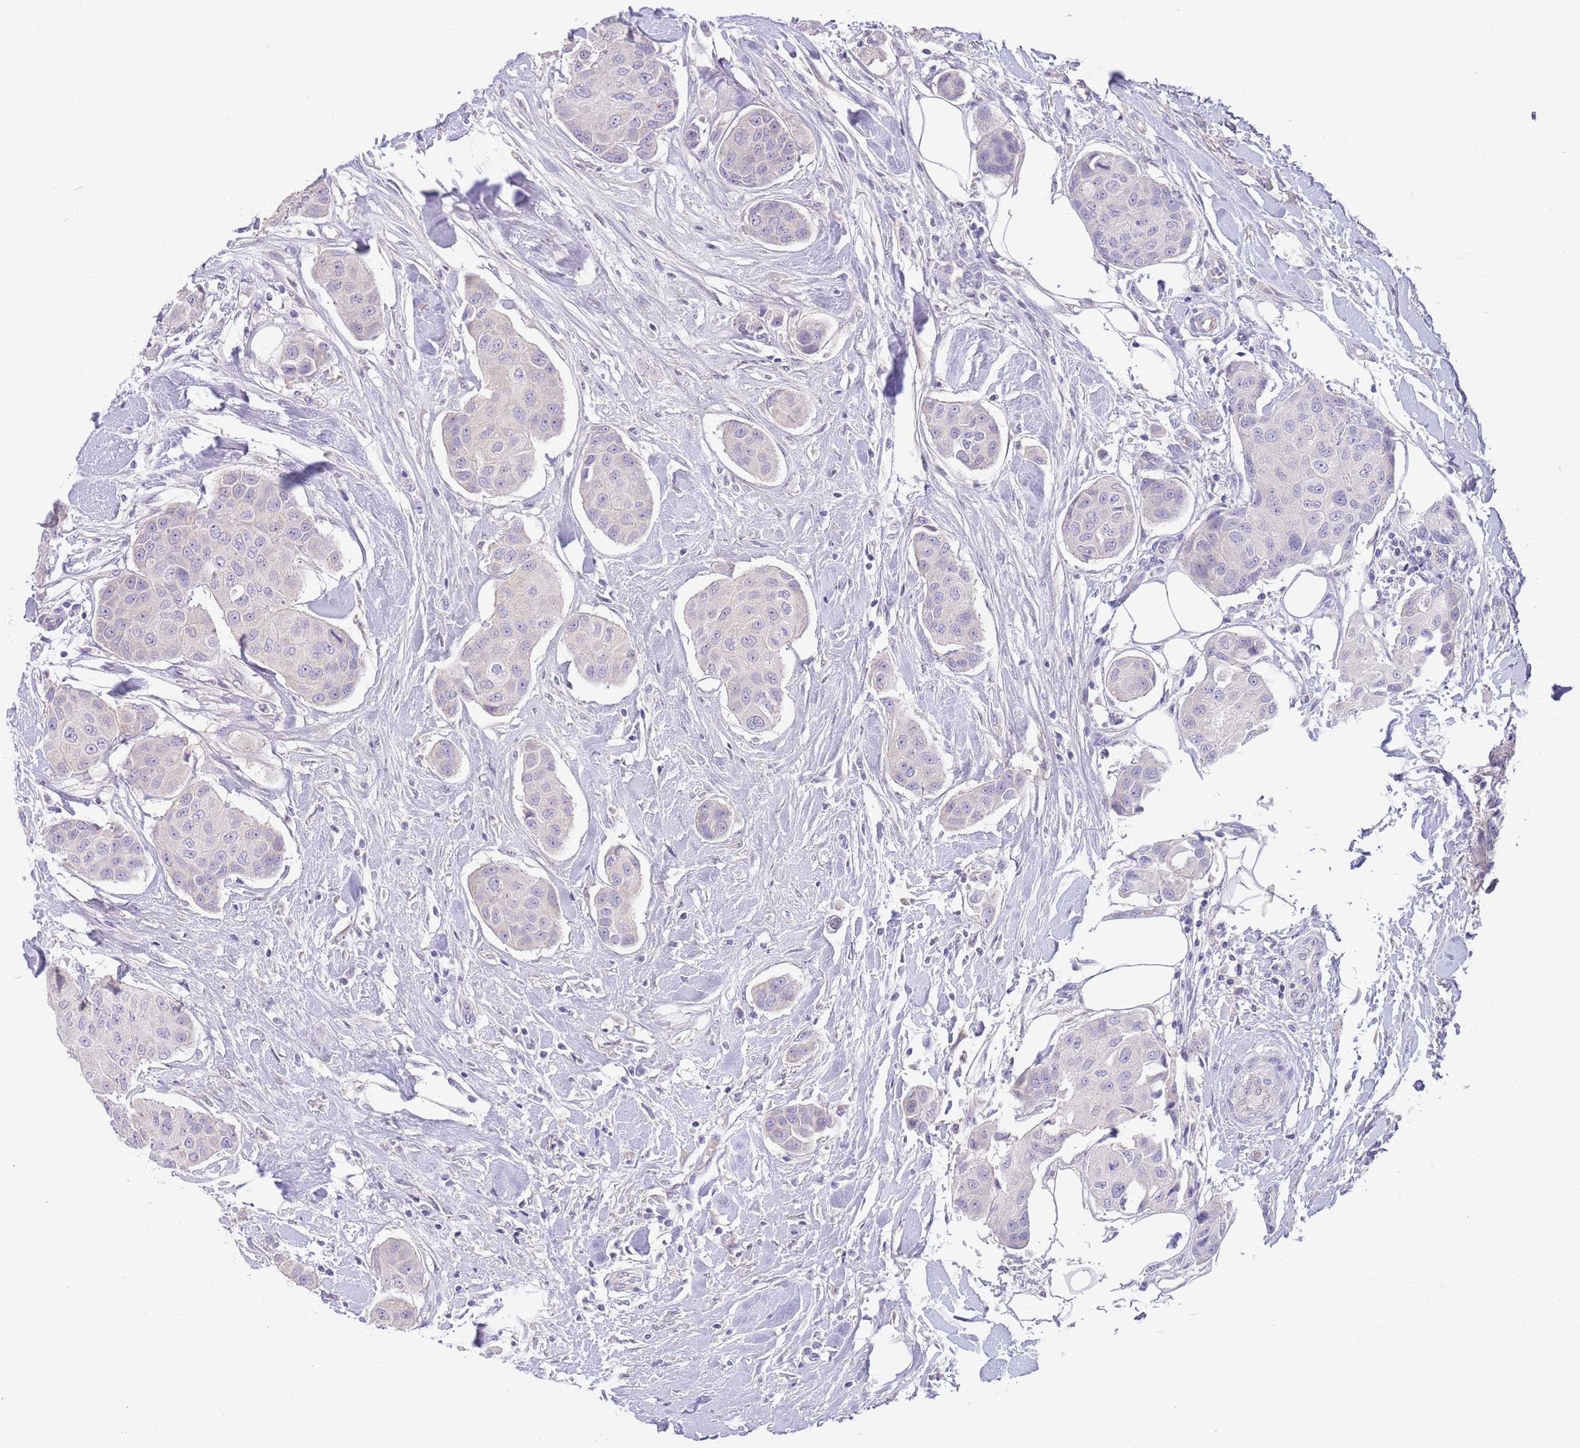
{"staining": {"intensity": "negative", "quantity": "none", "location": "none"}, "tissue": "breast cancer", "cell_type": "Tumor cells", "image_type": "cancer", "snomed": [{"axis": "morphology", "description": "Duct carcinoma"}, {"axis": "topography", "description": "Breast"}, {"axis": "topography", "description": "Lymph node"}], "caption": "High power microscopy histopathology image of an IHC histopathology image of breast cancer, revealing no significant expression in tumor cells. Nuclei are stained in blue.", "gene": "SFTPA1", "patient": {"sex": "female", "age": 80}}